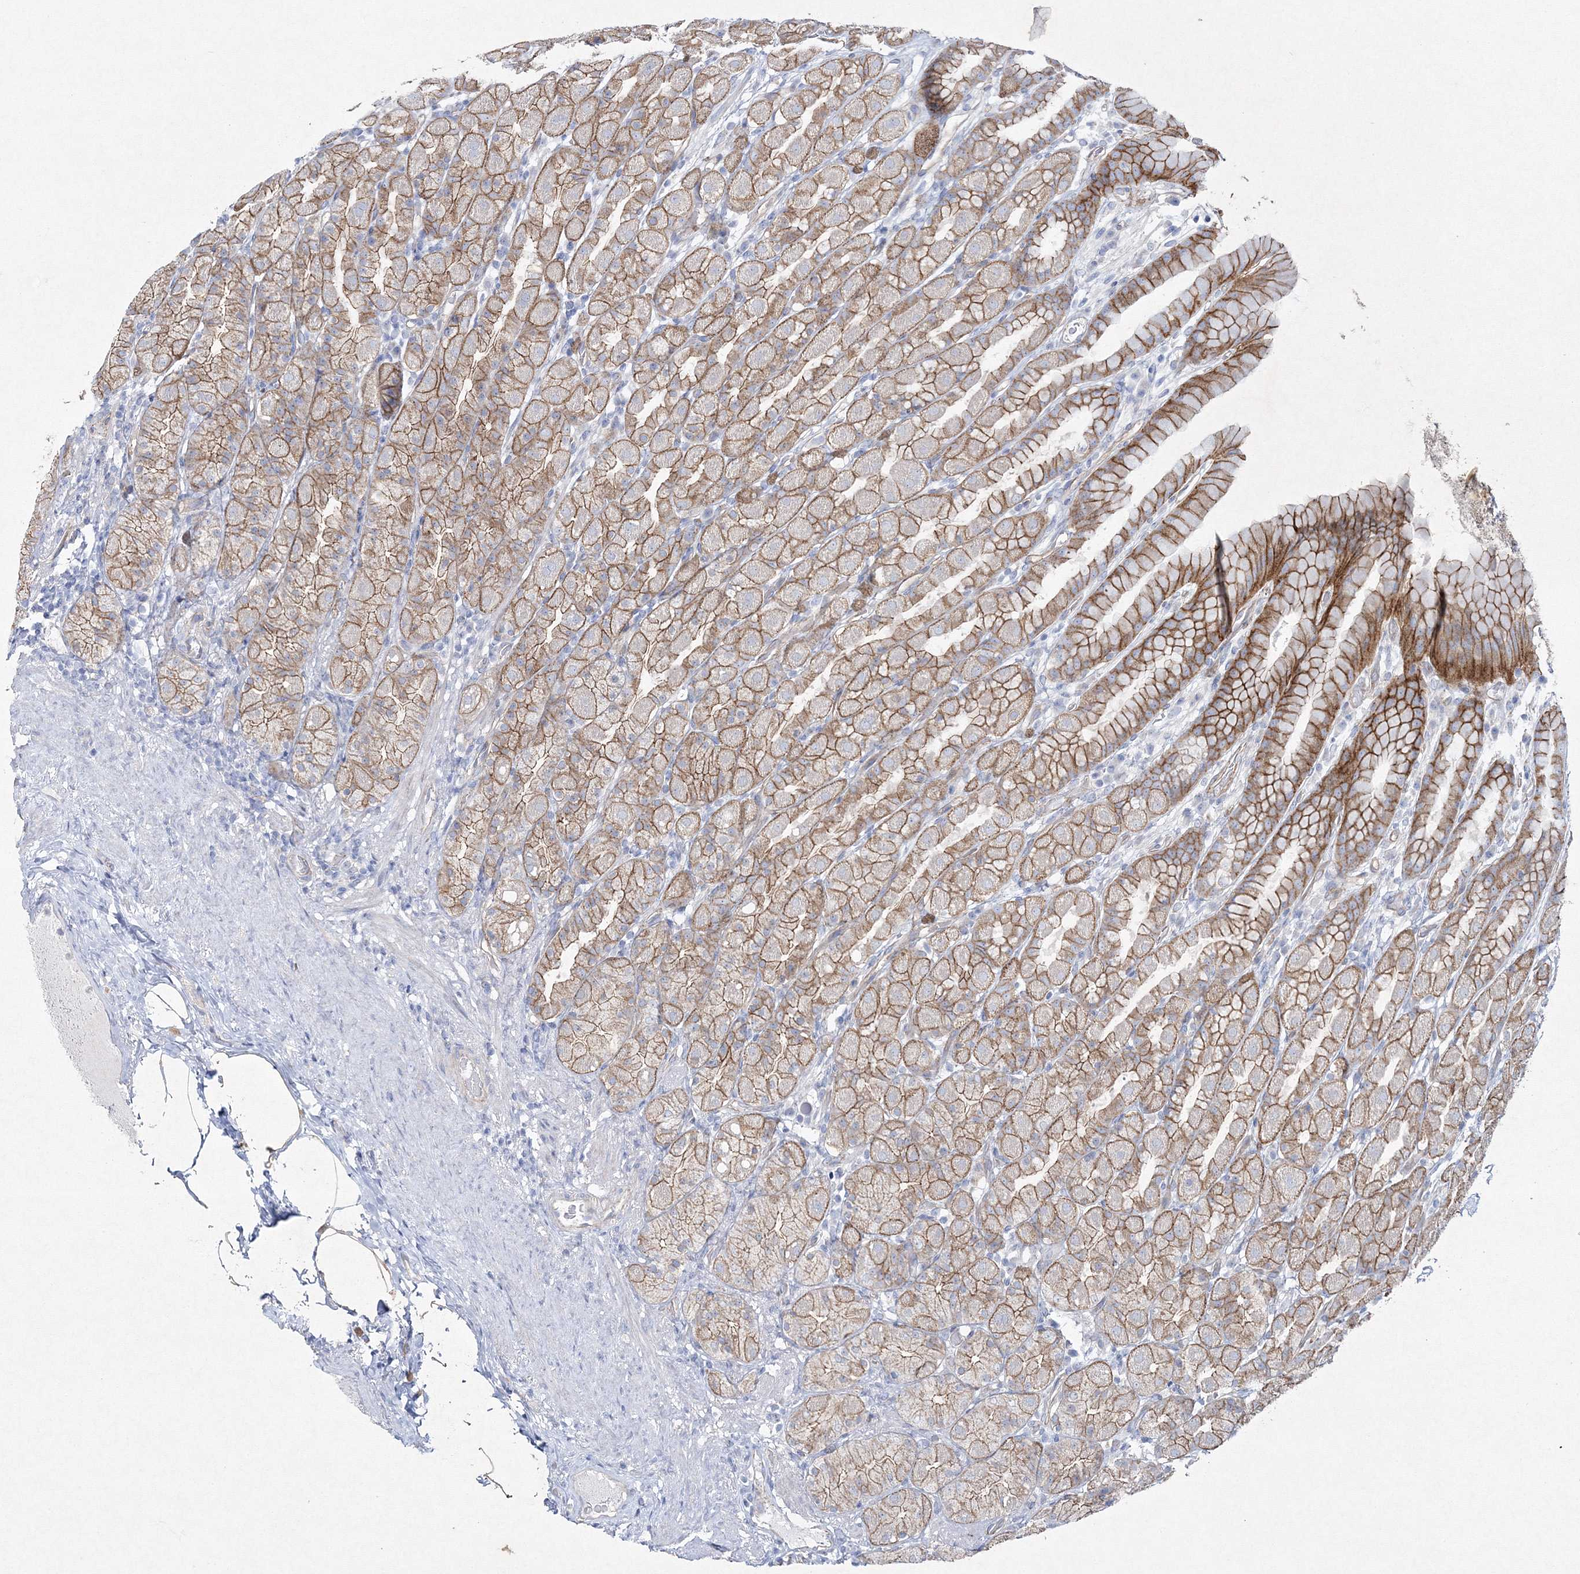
{"staining": {"intensity": "strong", "quantity": ">75%", "location": "cytoplasmic/membranous"}, "tissue": "stomach", "cell_type": "Glandular cells", "image_type": "normal", "snomed": [{"axis": "morphology", "description": "Normal tissue, NOS"}, {"axis": "topography", "description": "Stomach, upper"}], "caption": "A brown stain labels strong cytoplasmic/membranous expression of a protein in glandular cells of unremarkable stomach.", "gene": "NAA40", "patient": {"sex": "male", "age": 68}}